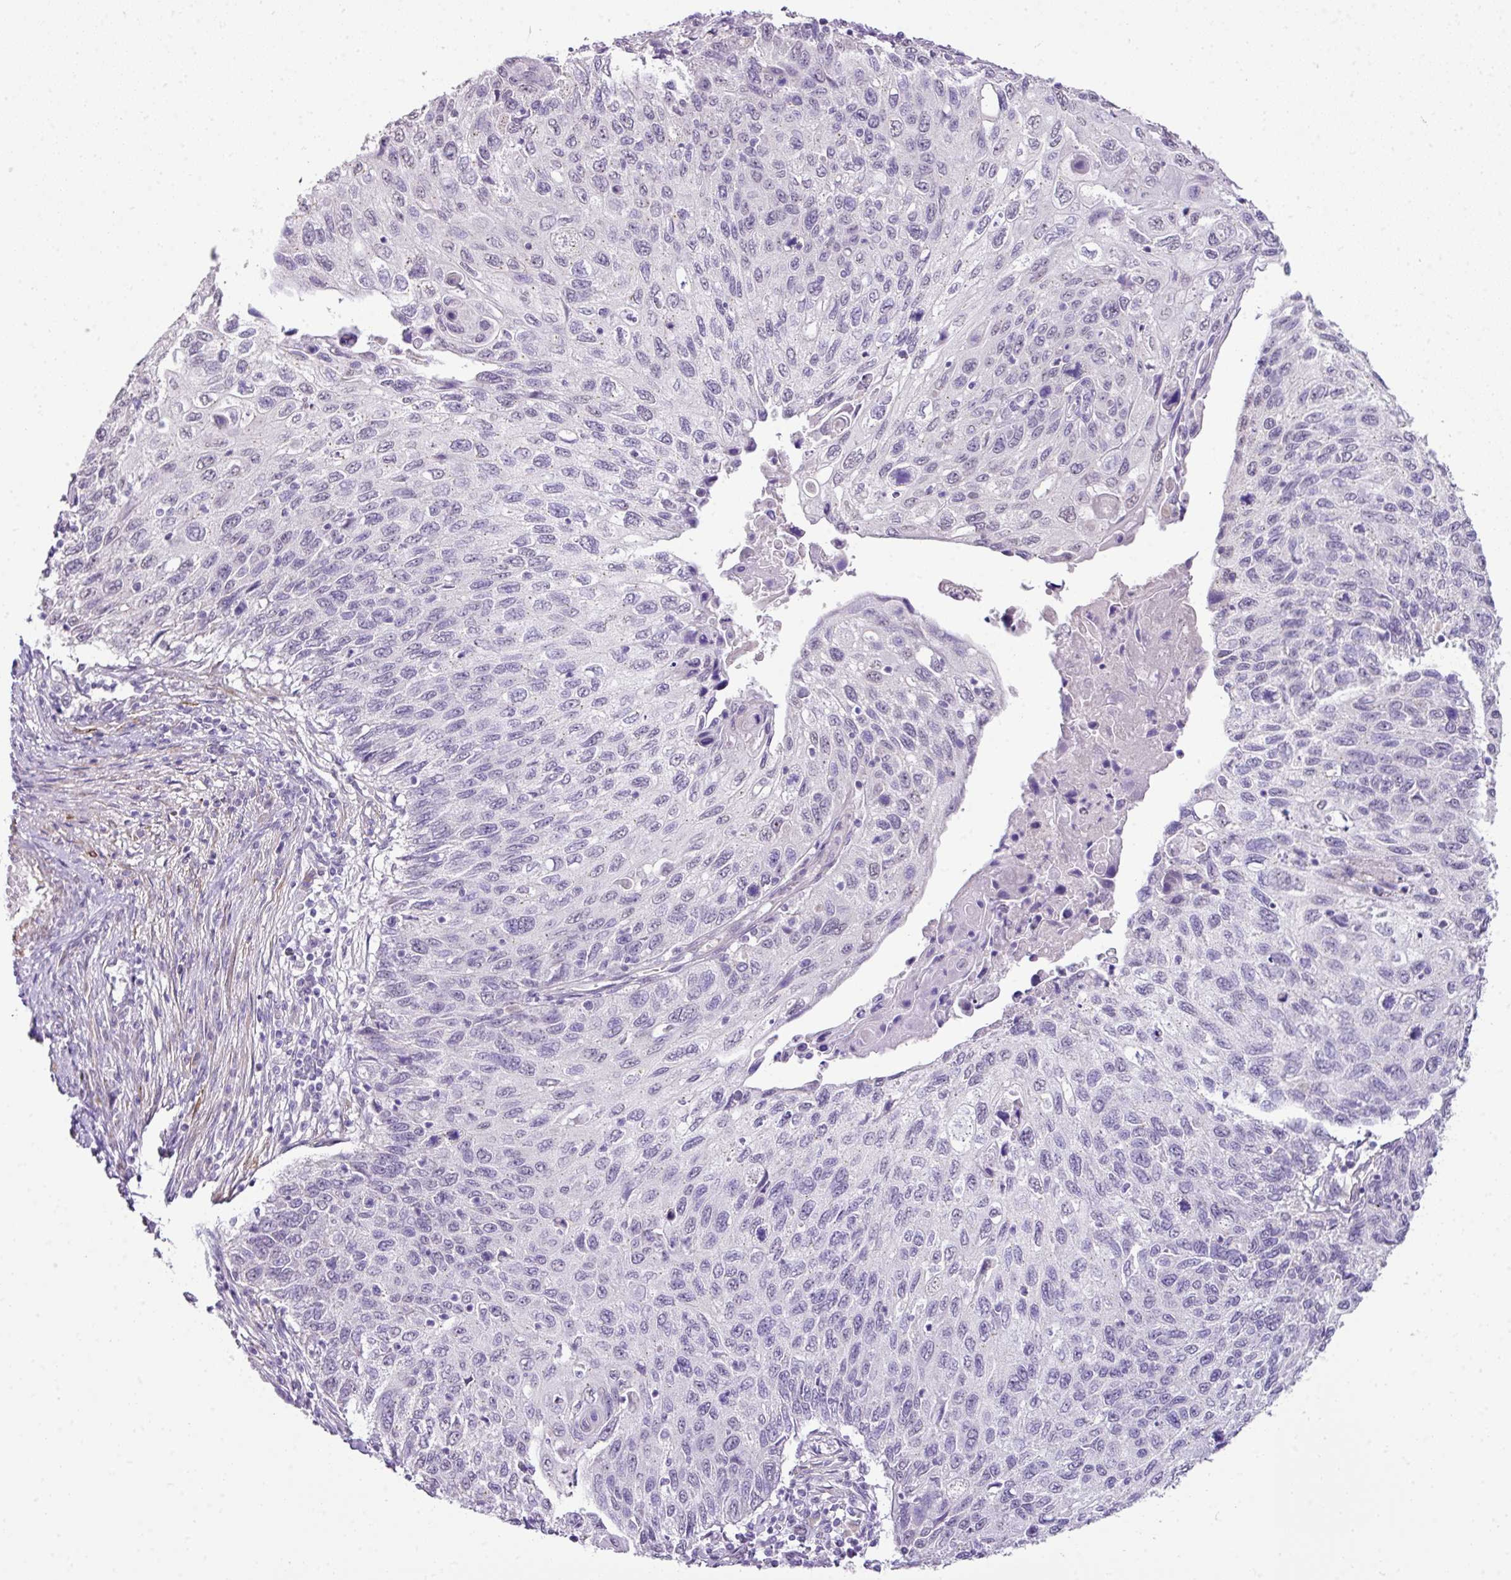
{"staining": {"intensity": "negative", "quantity": "none", "location": "none"}, "tissue": "cervical cancer", "cell_type": "Tumor cells", "image_type": "cancer", "snomed": [{"axis": "morphology", "description": "Squamous cell carcinoma, NOS"}, {"axis": "topography", "description": "Cervix"}], "caption": "The image demonstrates no staining of tumor cells in squamous cell carcinoma (cervical).", "gene": "DIP2A", "patient": {"sex": "female", "age": 70}}